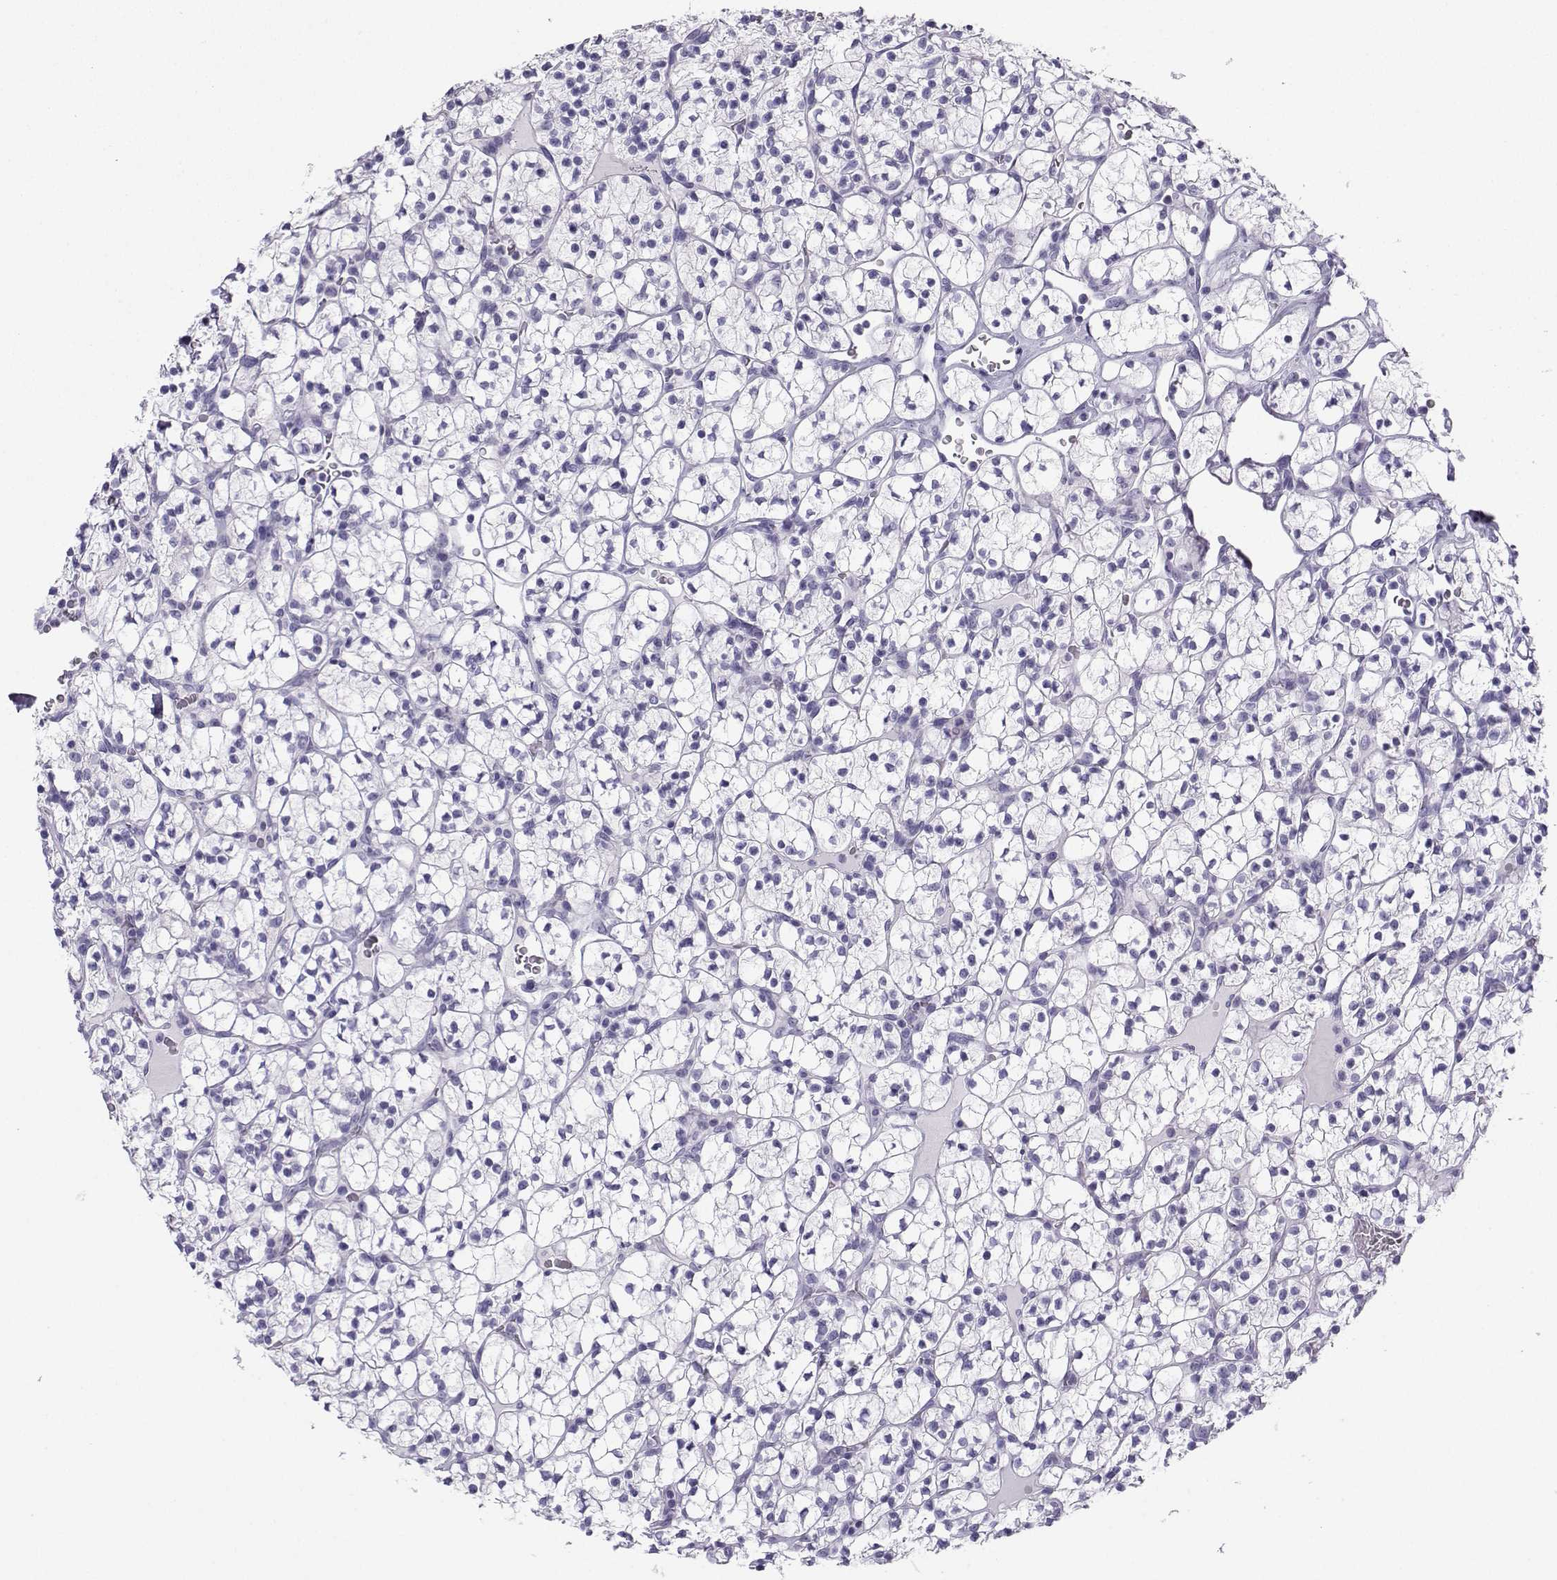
{"staining": {"intensity": "negative", "quantity": "none", "location": "none"}, "tissue": "renal cancer", "cell_type": "Tumor cells", "image_type": "cancer", "snomed": [{"axis": "morphology", "description": "Adenocarcinoma, NOS"}, {"axis": "topography", "description": "Kidney"}], "caption": "This is an IHC micrograph of renal adenocarcinoma. There is no staining in tumor cells.", "gene": "NEFL", "patient": {"sex": "female", "age": 89}}